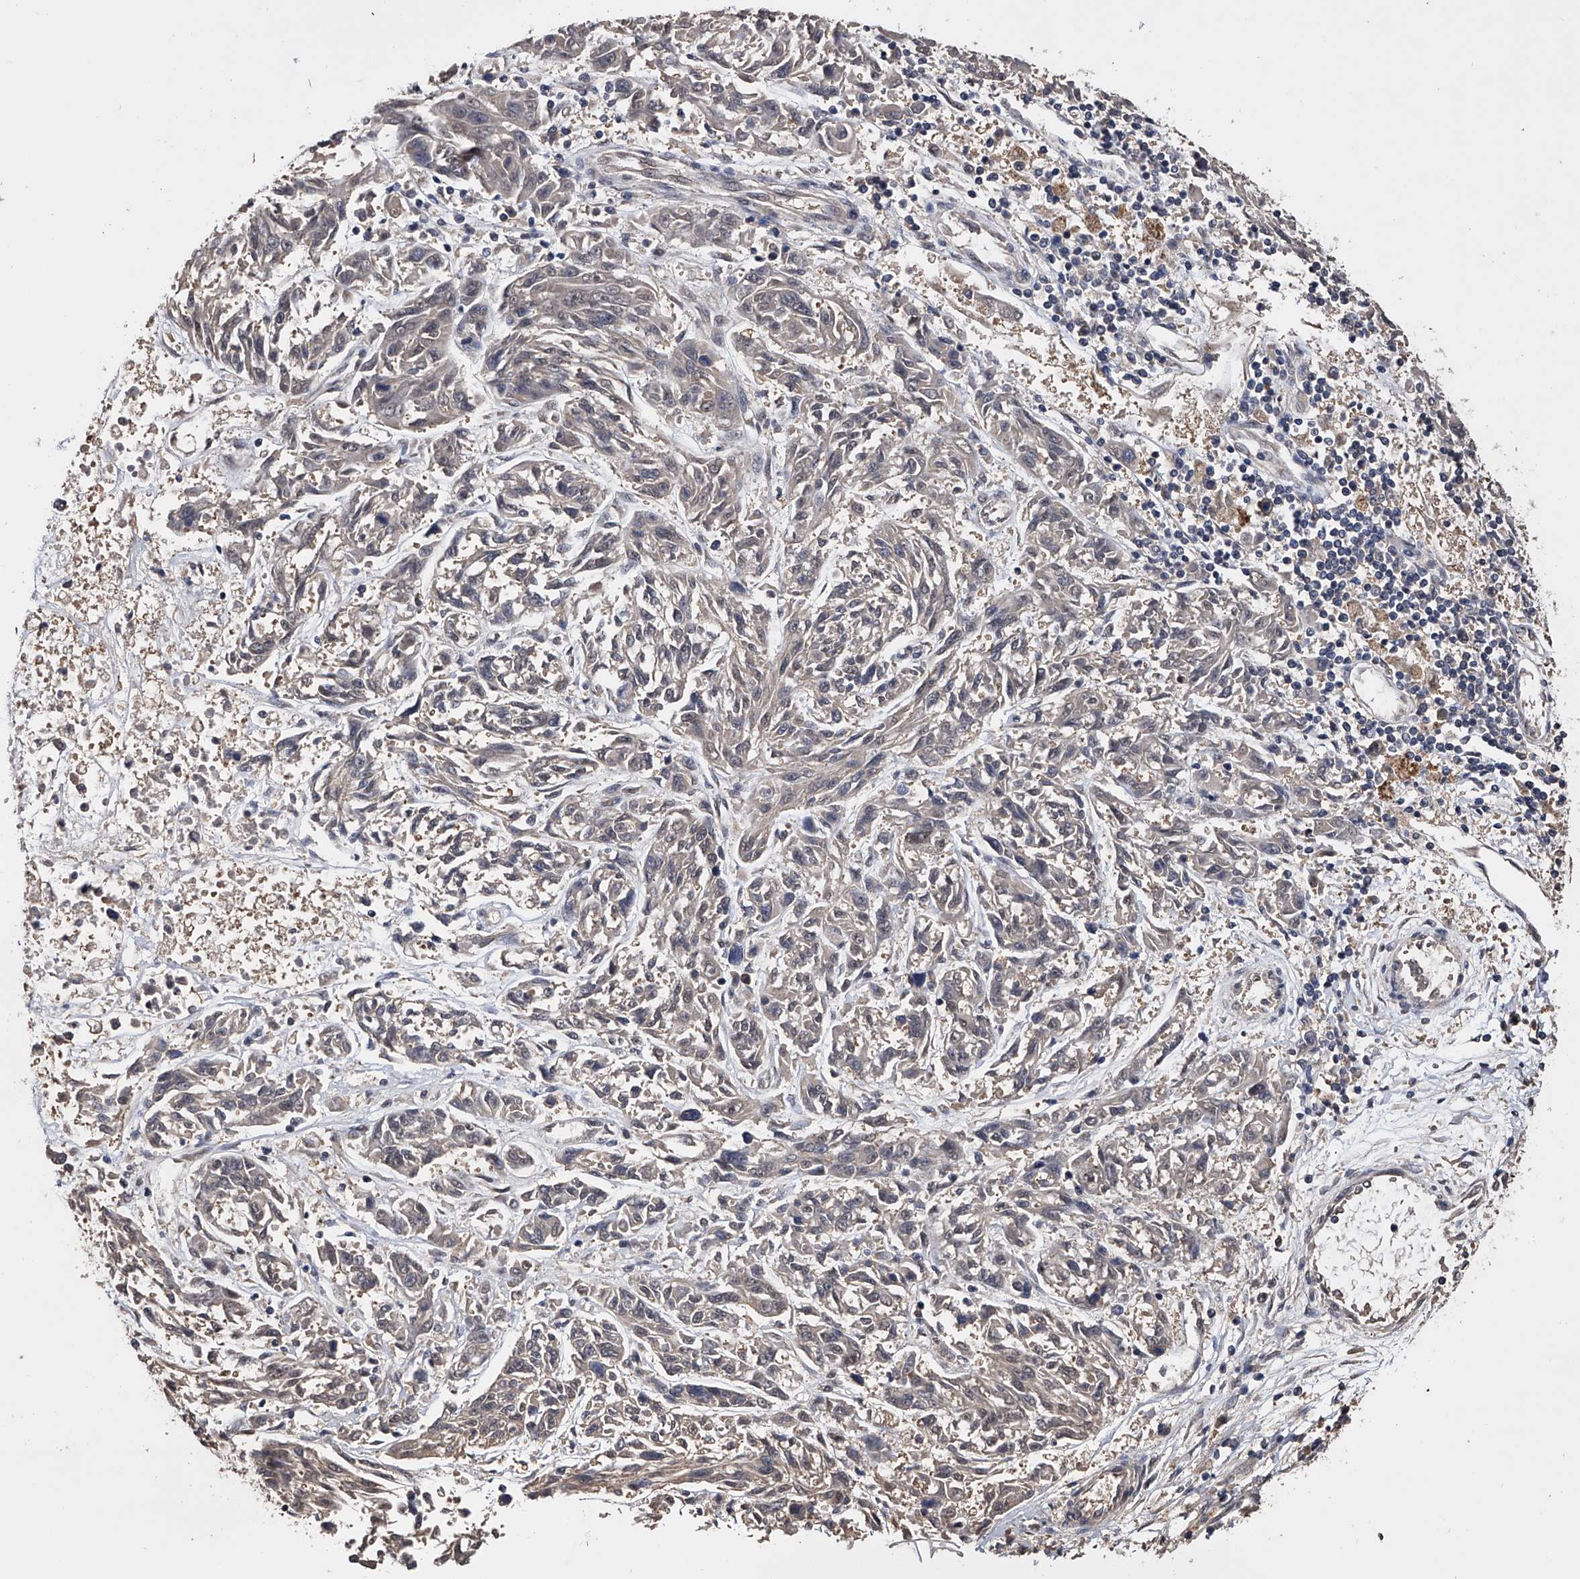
{"staining": {"intensity": "negative", "quantity": "none", "location": "none"}, "tissue": "melanoma", "cell_type": "Tumor cells", "image_type": "cancer", "snomed": [{"axis": "morphology", "description": "Malignant melanoma, NOS"}, {"axis": "topography", "description": "Skin"}], "caption": "Melanoma stained for a protein using IHC shows no positivity tumor cells.", "gene": "EFCAB7", "patient": {"sex": "male", "age": 53}}